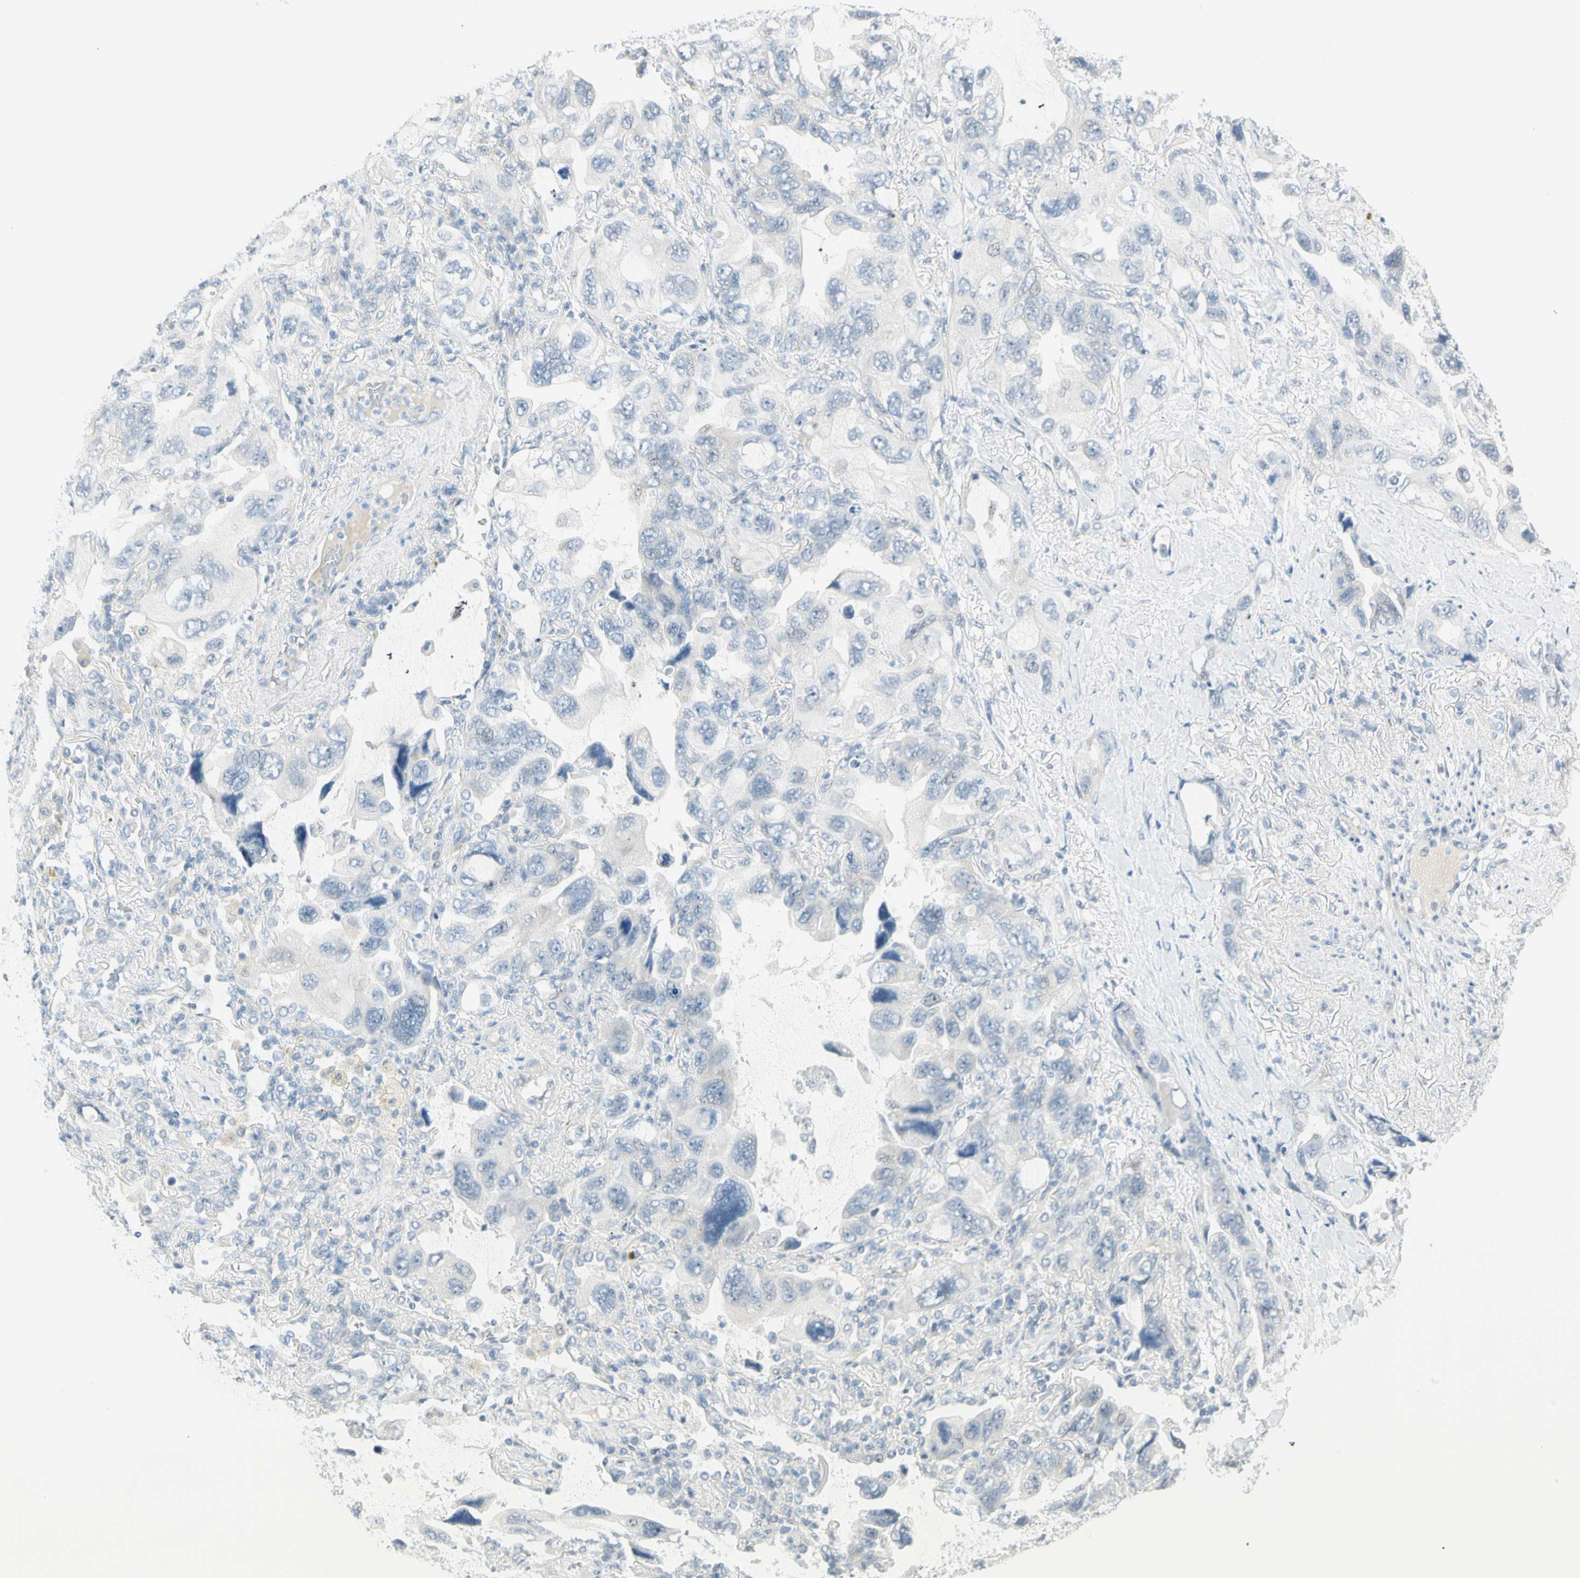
{"staining": {"intensity": "negative", "quantity": "none", "location": "none"}, "tissue": "lung cancer", "cell_type": "Tumor cells", "image_type": "cancer", "snomed": [{"axis": "morphology", "description": "Squamous cell carcinoma, NOS"}, {"axis": "topography", "description": "Lung"}], "caption": "DAB (3,3'-diaminobenzidine) immunohistochemical staining of human squamous cell carcinoma (lung) demonstrates no significant expression in tumor cells.", "gene": "MLLT10", "patient": {"sex": "female", "age": 73}}